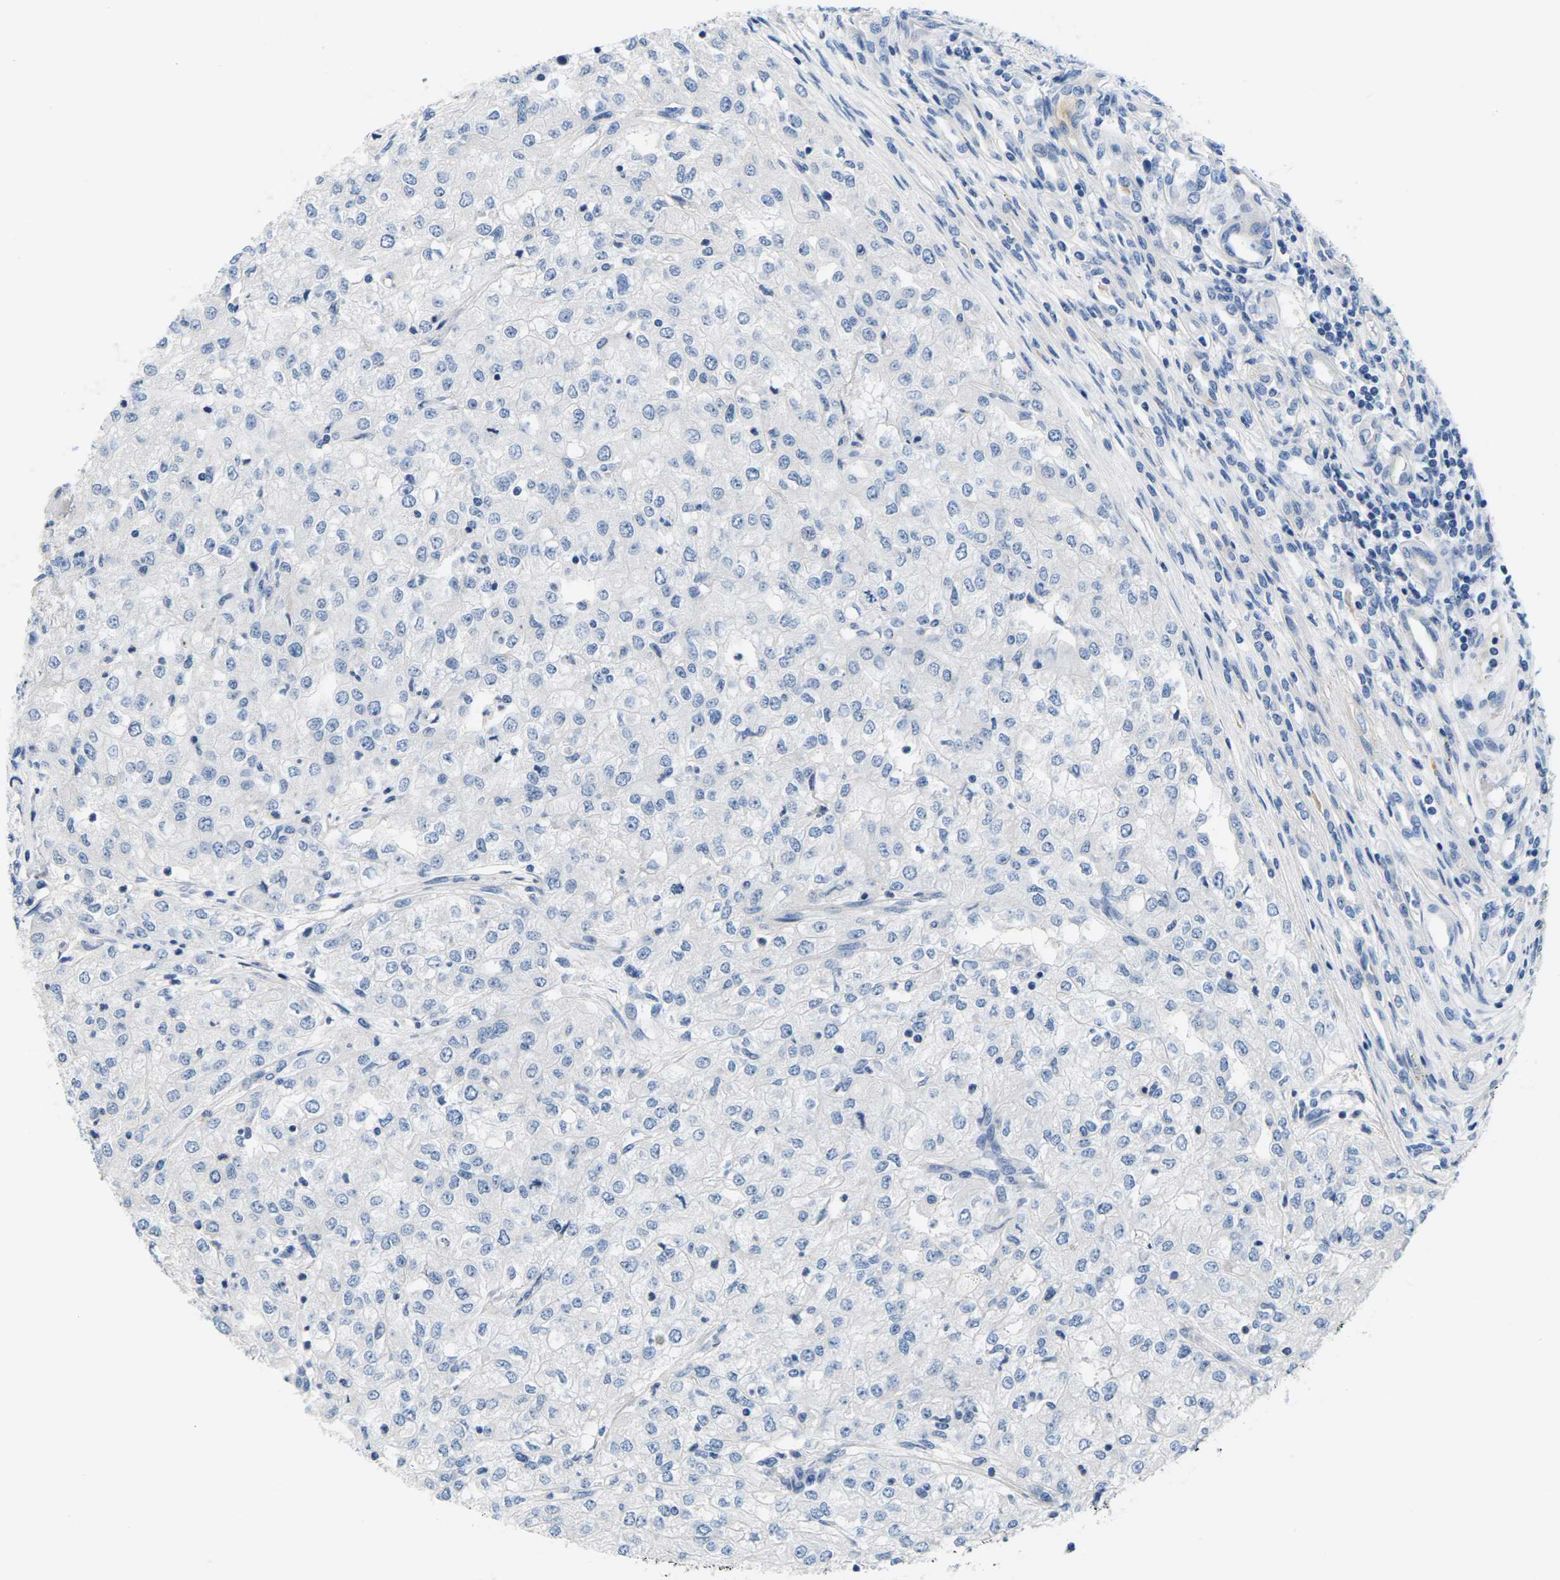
{"staining": {"intensity": "negative", "quantity": "none", "location": "none"}, "tissue": "renal cancer", "cell_type": "Tumor cells", "image_type": "cancer", "snomed": [{"axis": "morphology", "description": "Adenocarcinoma, NOS"}, {"axis": "topography", "description": "Kidney"}], "caption": "Adenocarcinoma (renal) was stained to show a protein in brown. There is no significant staining in tumor cells.", "gene": "TSPAN2", "patient": {"sex": "female", "age": 54}}